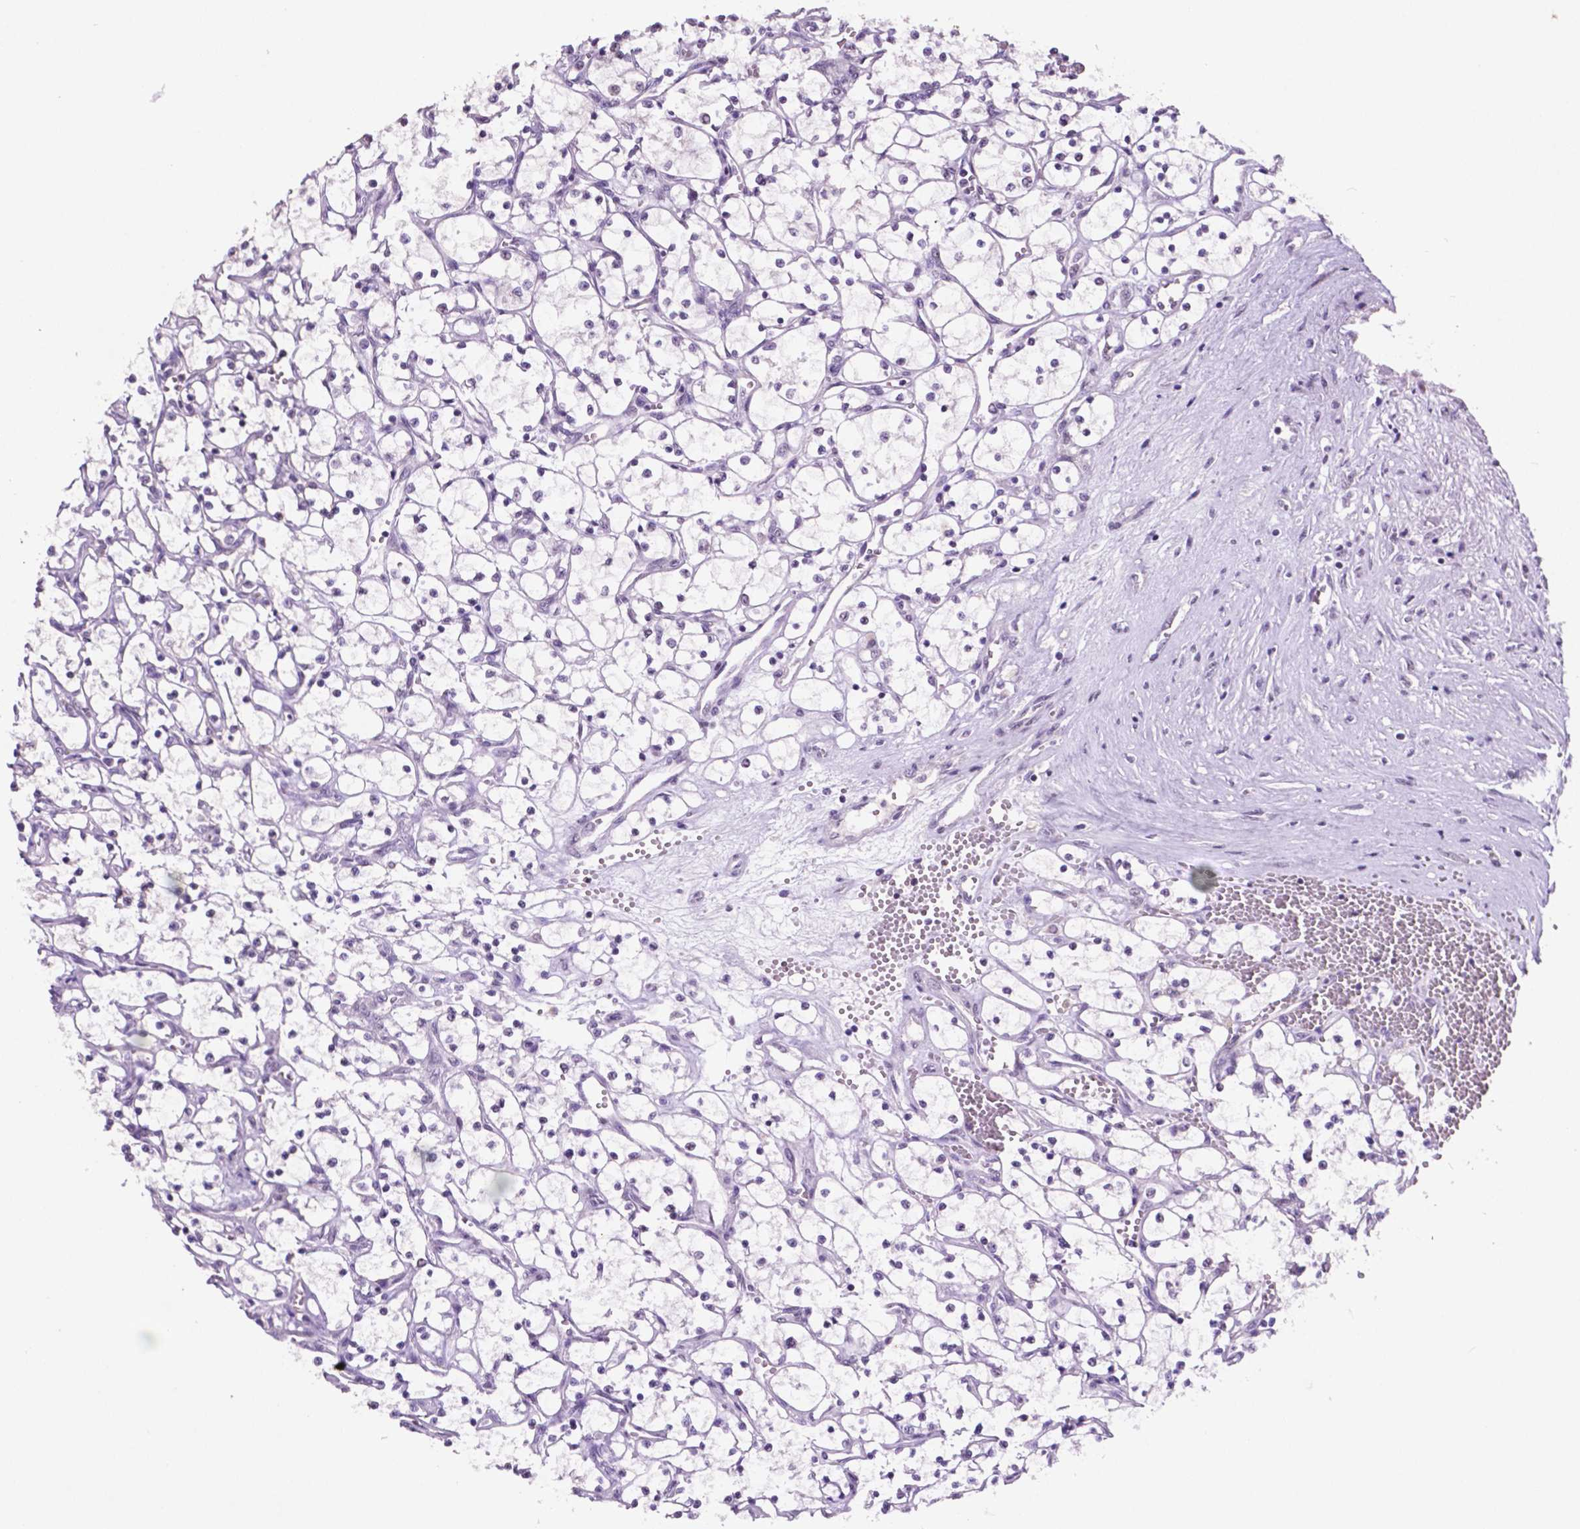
{"staining": {"intensity": "negative", "quantity": "none", "location": "none"}, "tissue": "renal cancer", "cell_type": "Tumor cells", "image_type": "cancer", "snomed": [{"axis": "morphology", "description": "Adenocarcinoma, NOS"}, {"axis": "topography", "description": "Kidney"}], "caption": "This photomicrograph is of renal adenocarcinoma stained with immunohistochemistry (IHC) to label a protein in brown with the nuclei are counter-stained blue. There is no expression in tumor cells. (DAB IHC with hematoxylin counter stain).", "gene": "NCOR1", "patient": {"sex": "female", "age": 69}}